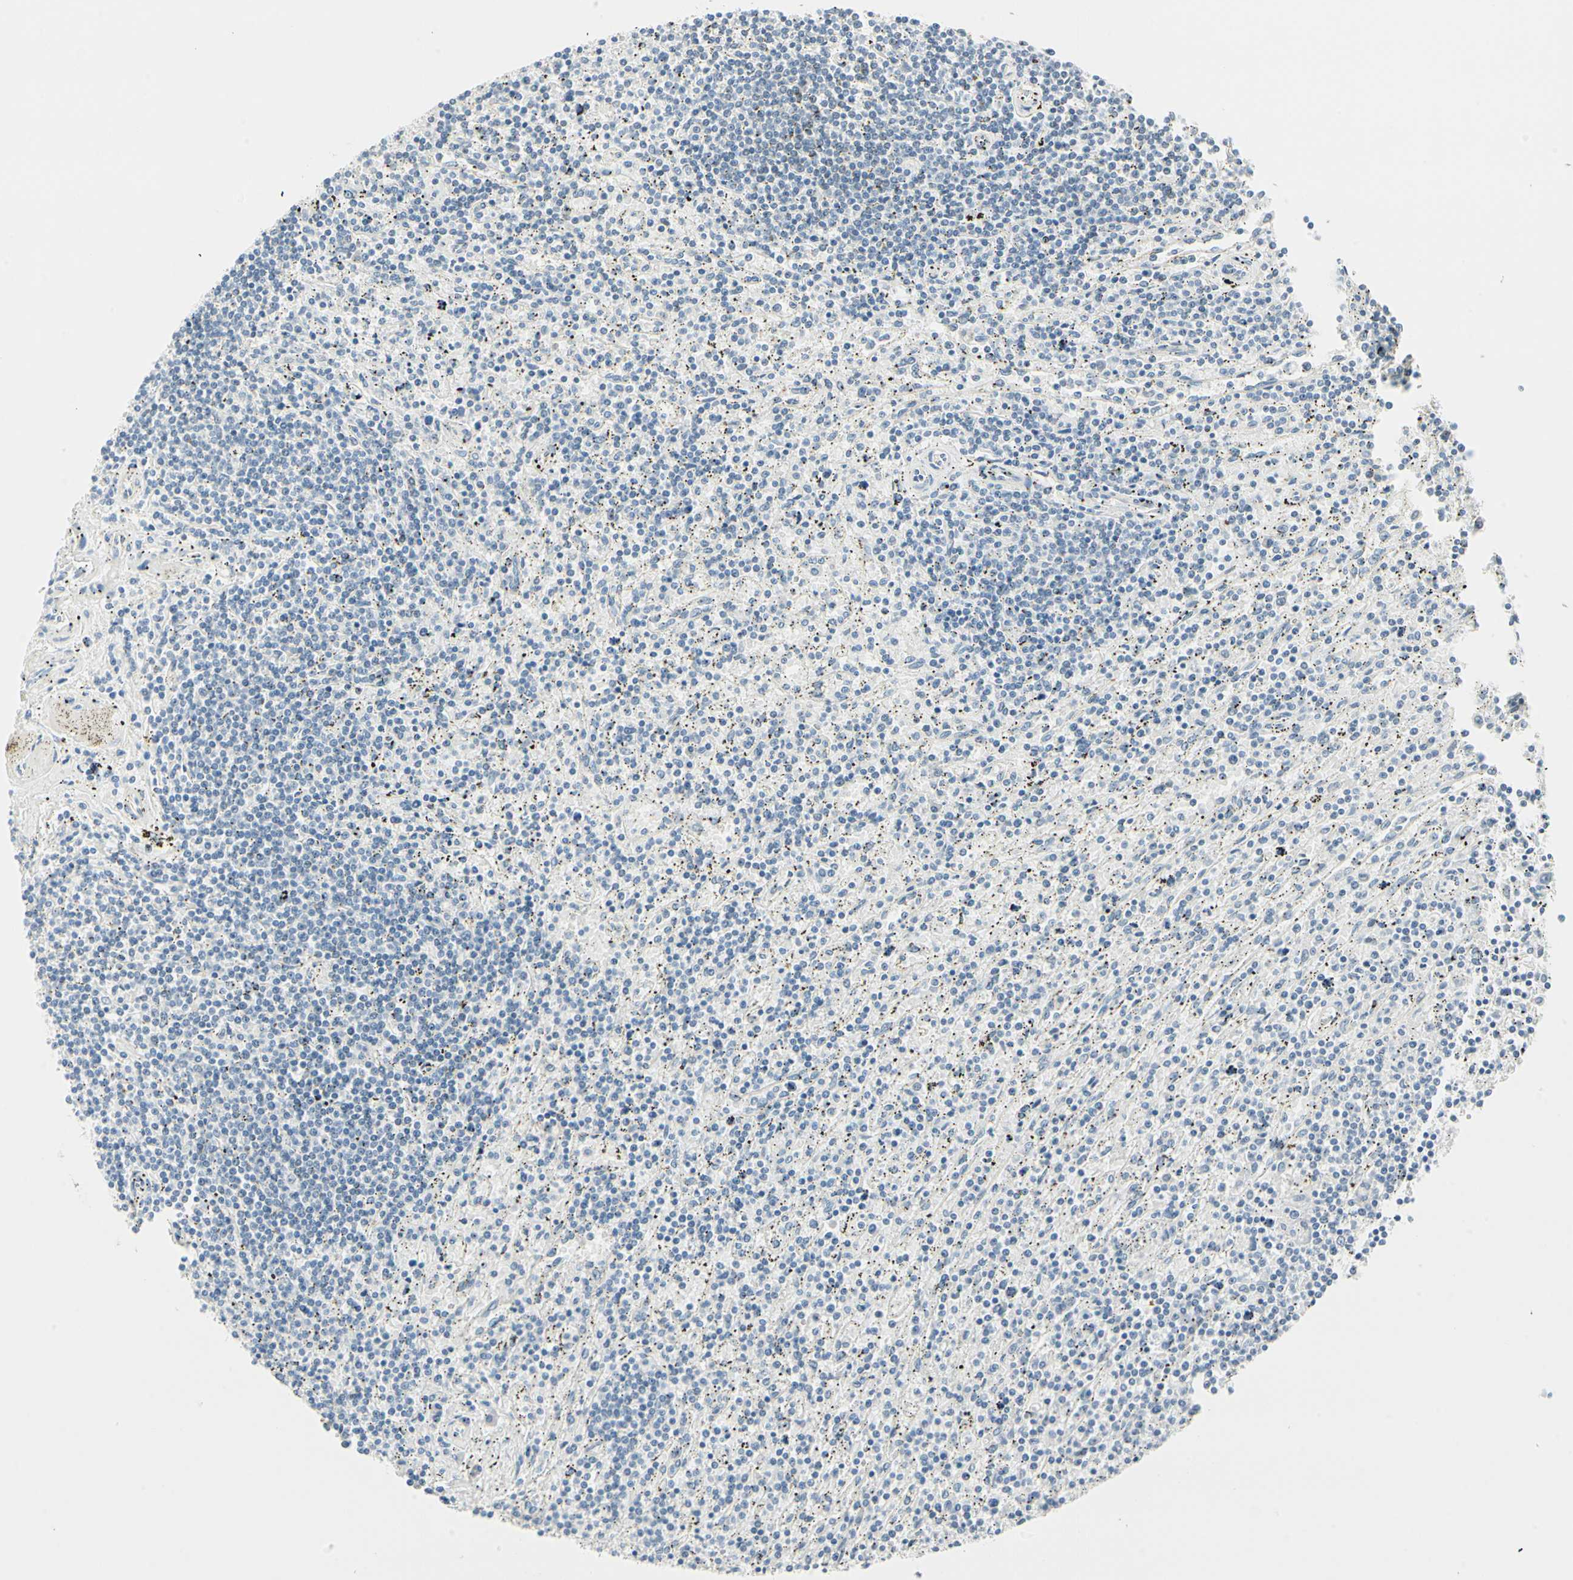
{"staining": {"intensity": "negative", "quantity": "none", "location": "none"}, "tissue": "lymphoma", "cell_type": "Tumor cells", "image_type": "cancer", "snomed": [{"axis": "morphology", "description": "Malignant lymphoma, non-Hodgkin's type, Low grade"}, {"axis": "topography", "description": "Spleen"}], "caption": "The immunohistochemistry histopathology image has no significant expression in tumor cells of lymphoma tissue.", "gene": "MLLT10", "patient": {"sex": "male", "age": 76}}